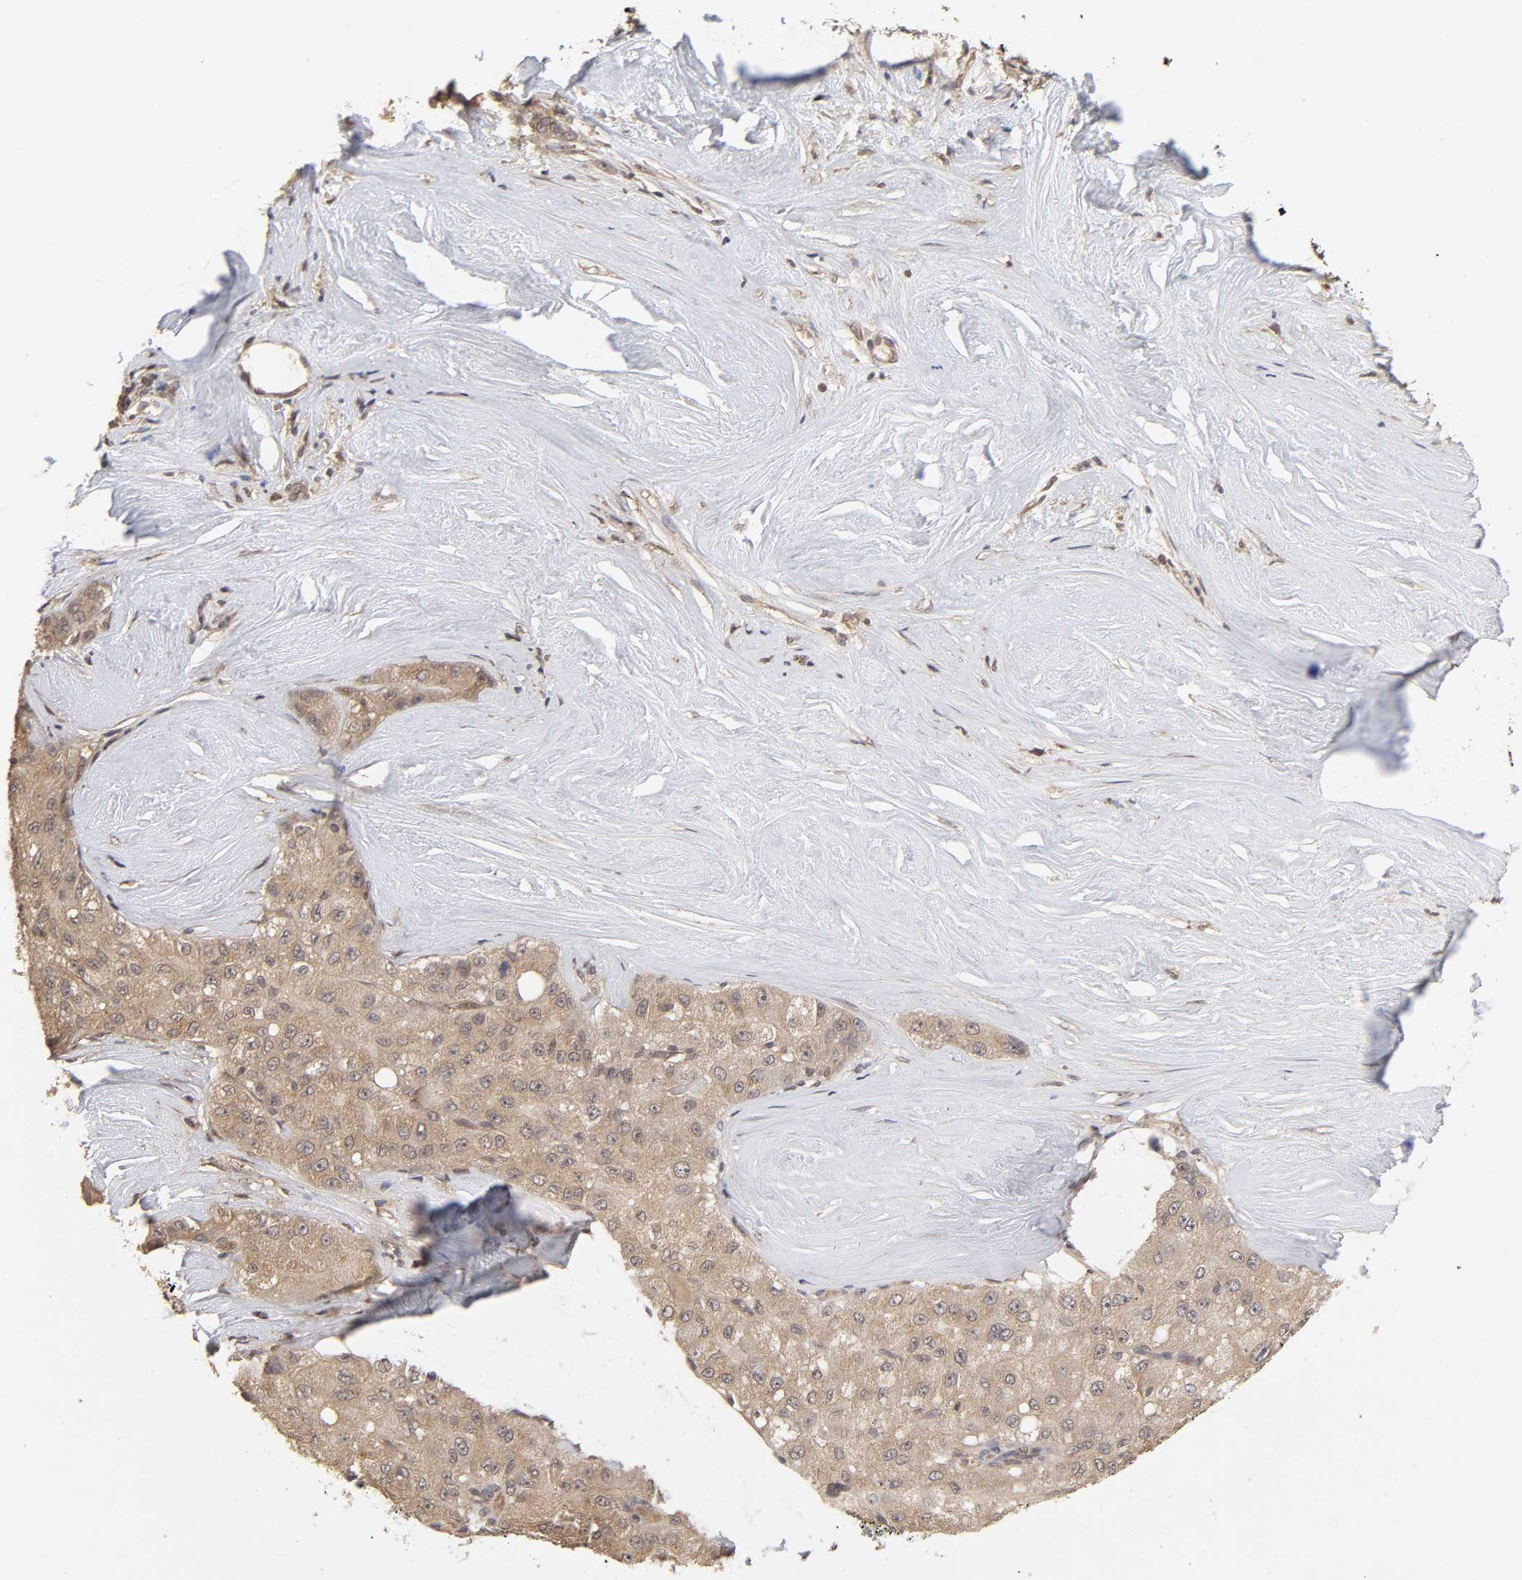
{"staining": {"intensity": "moderate", "quantity": ">75%", "location": "cytoplasmic/membranous"}, "tissue": "liver cancer", "cell_type": "Tumor cells", "image_type": "cancer", "snomed": [{"axis": "morphology", "description": "Carcinoma, Hepatocellular, NOS"}, {"axis": "topography", "description": "Liver"}], "caption": "Approximately >75% of tumor cells in liver cancer (hepatocellular carcinoma) display moderate cytoplasmic/membranous protein expression as visualized by brown immunohistochemical staining.", "gene": "MAPK1", "patient": {"sex": "male", "age": 80}}